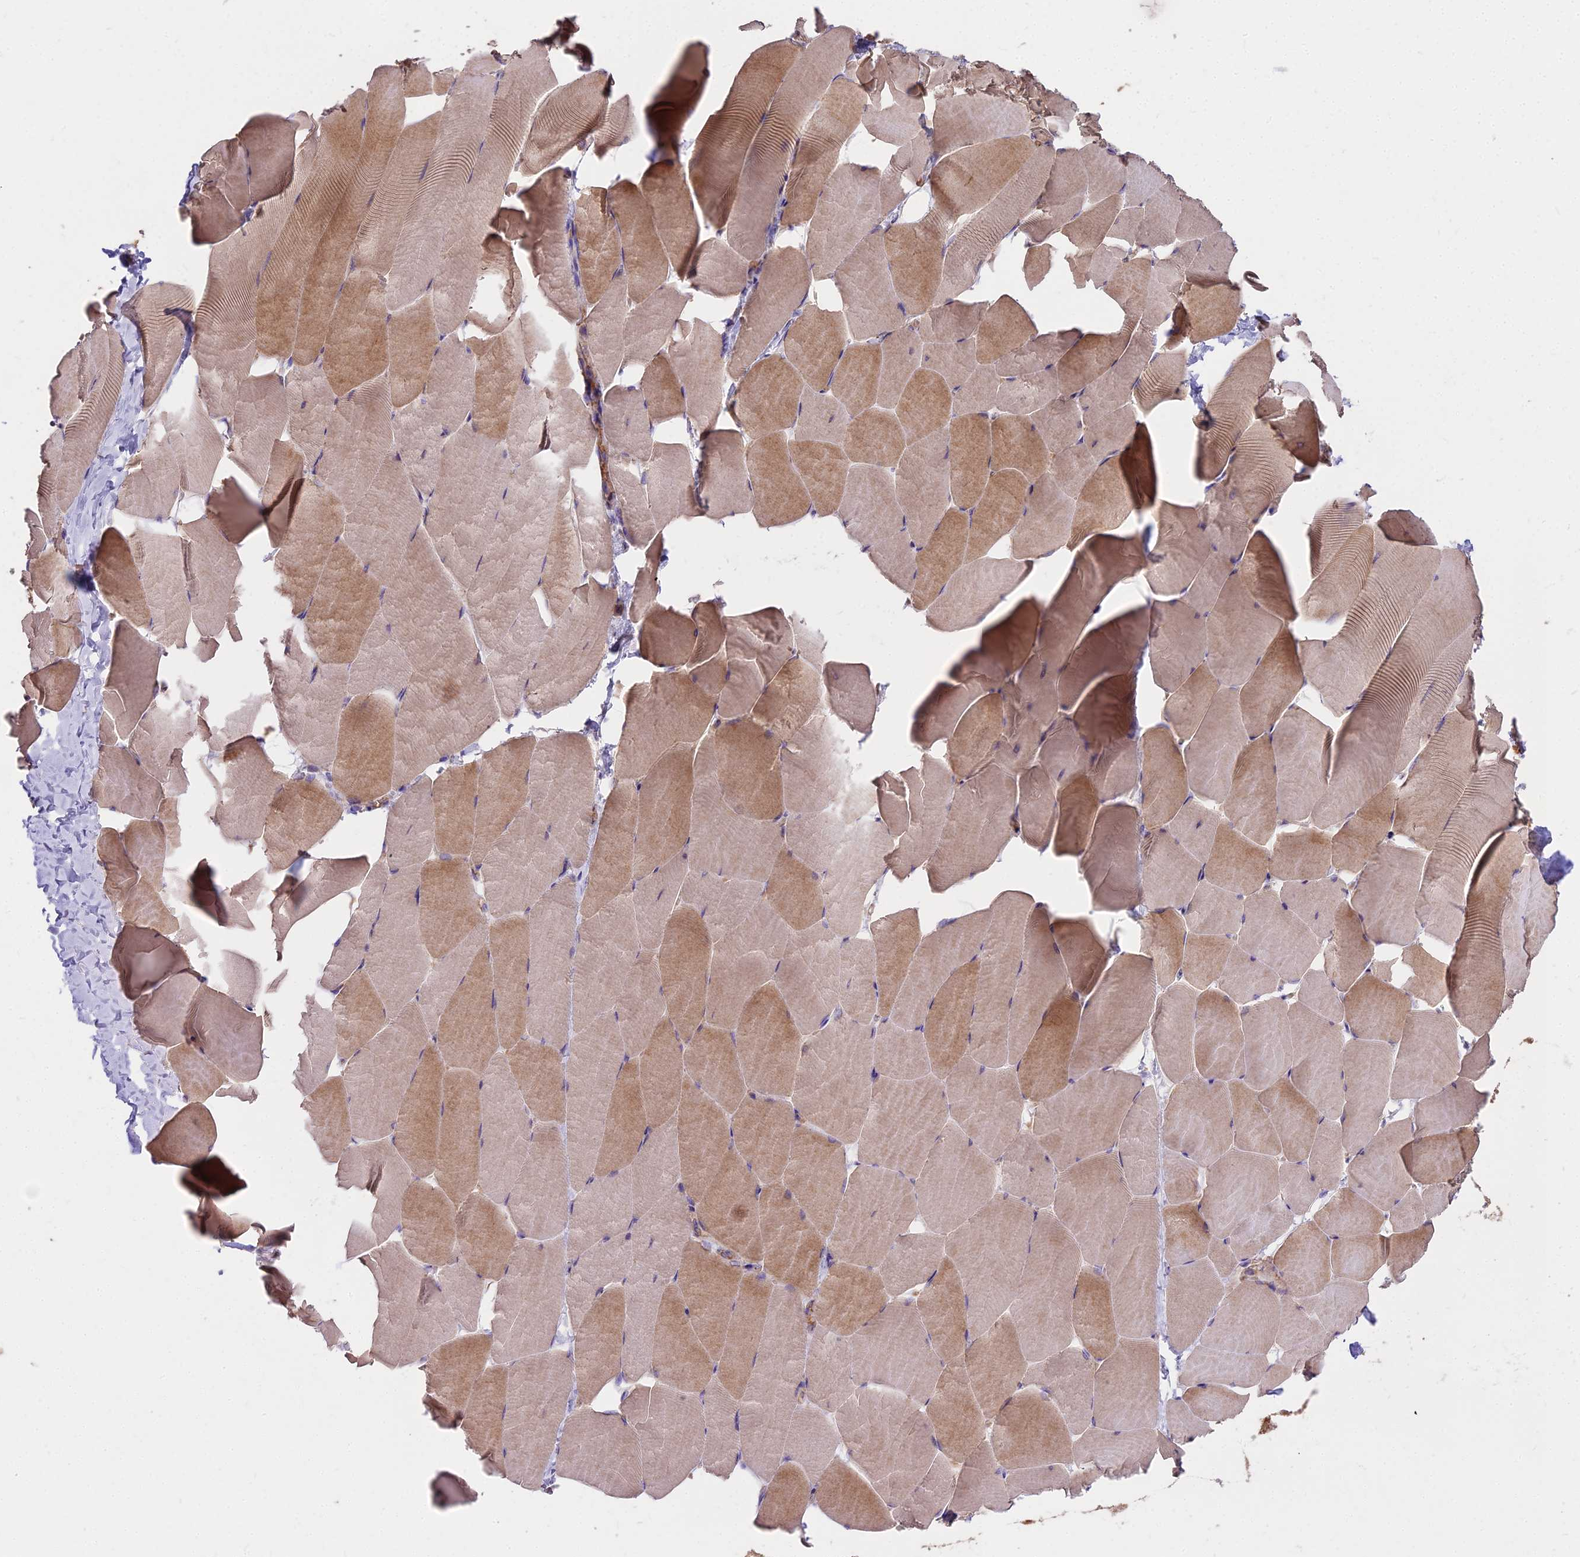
{"staining": {"intensity": "moderate", "quantity": "25%-75%", "location": "cytoplasmic/membranous"}, "tissue": "skeletal muscle", "cell_type": "Myocytes", "image_type": "normal", "snomed": [{"axis": "morphology", "description": "Normal tissue, NOS"}, {"axis": "topography", "description": "Skeletal muscle"}], "caption": "This photomicrograph reveals immunohistochemistry (IHC) staining of normal human skeletal muscle, with medium moderate cytoplasmic/membranous positivity in about 25%-75% of myocytes.", "gene": "DCTN3", "patient": {"sex": "male", "age": 25}}